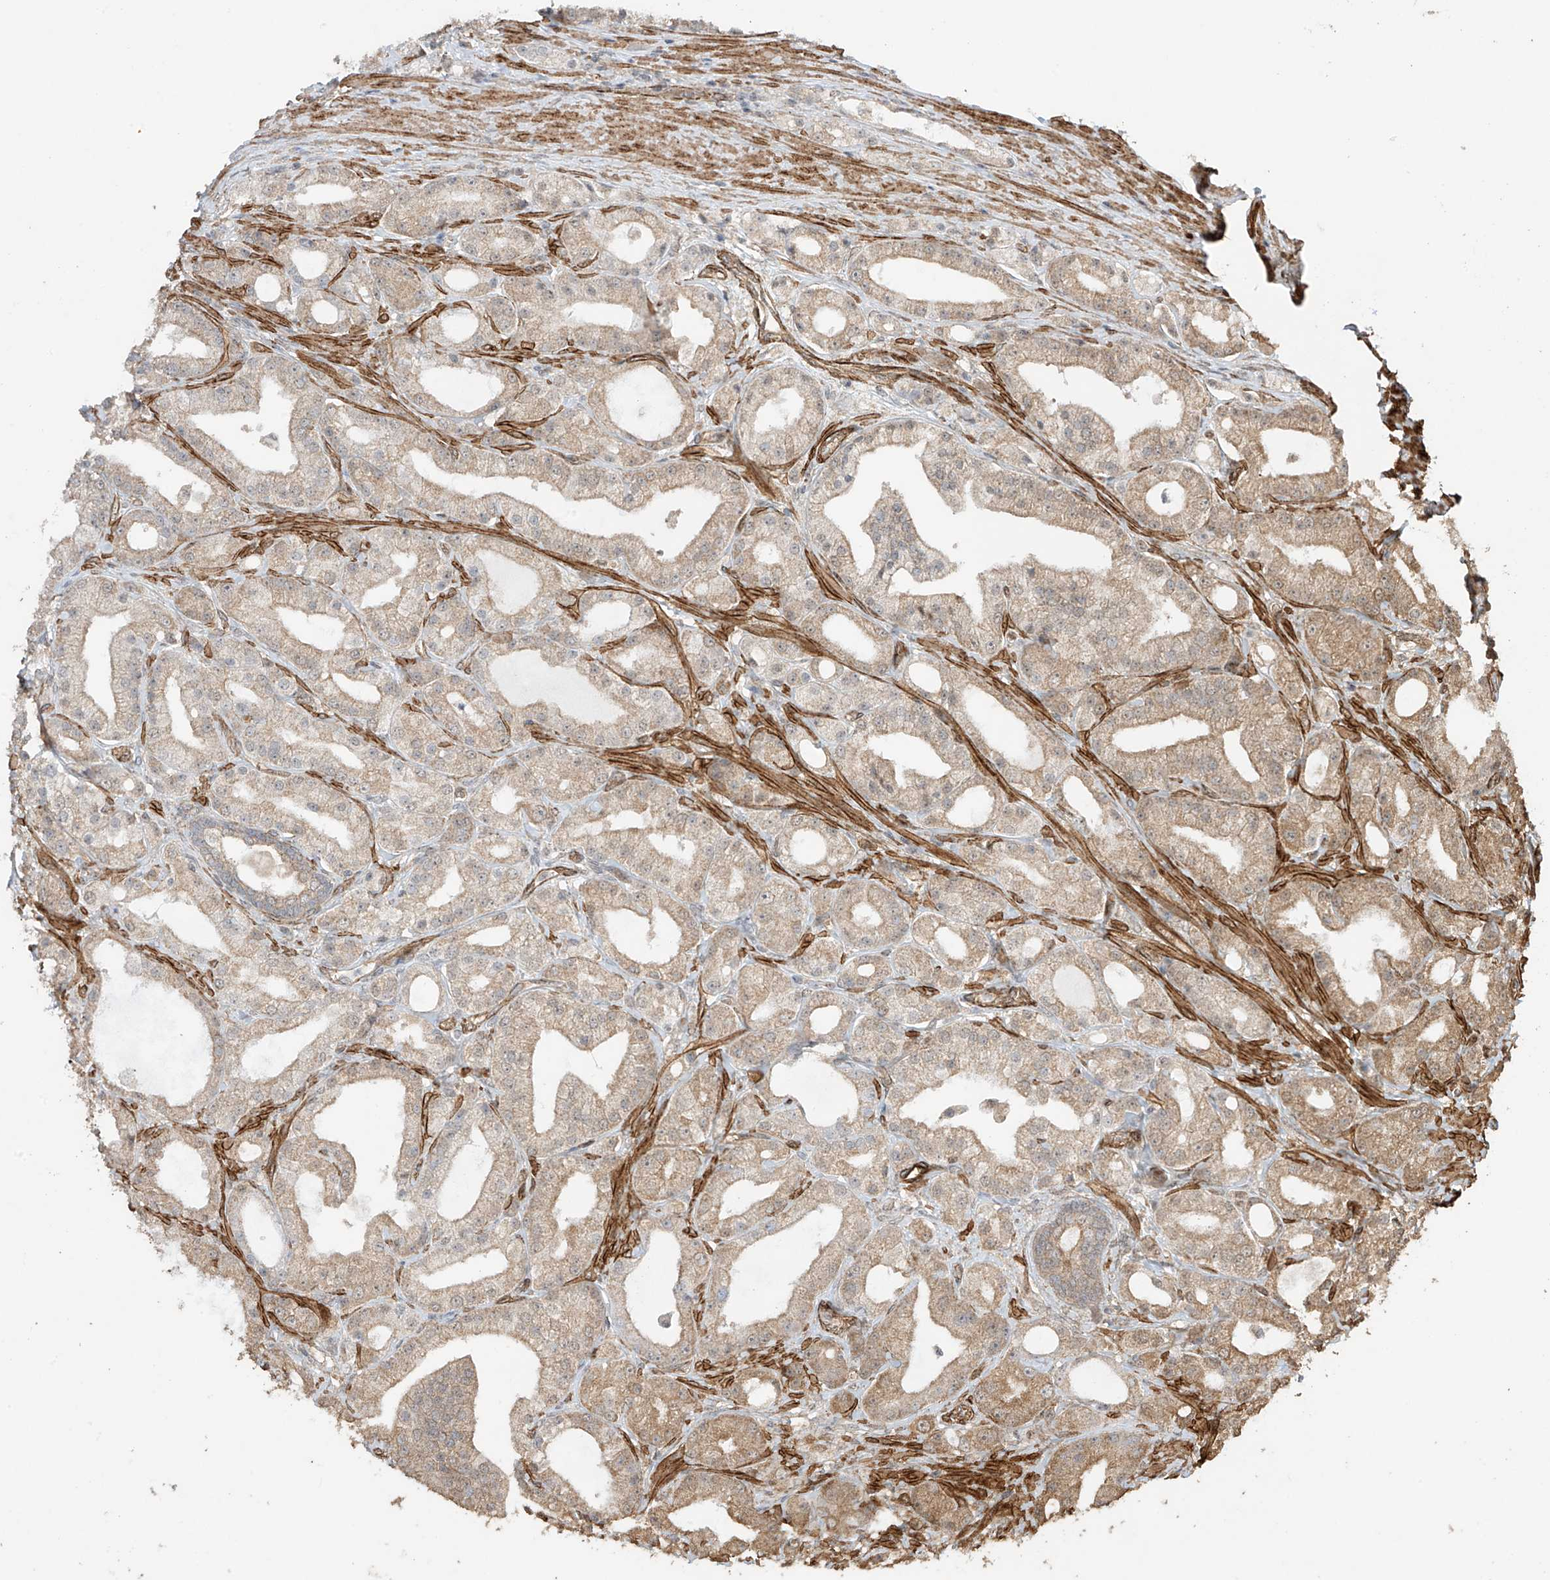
{"staining": {"intensity": "moderate", "quantity": "25%-75%", "location": "cytoplasmic/membranous"}, "tissue": "prostate cancer", "cell_type": "Tumor cells", "image_type": "cancer", "snomed": [{"axis": "morphology", "description": "Adenocarcinoma, Low grade"}, {"axis": "topography", "description": "Prostate"}], "caption": "Protein staining shows moderate cytoplasmic/membranous positivity in approximately 25%-75% of tumor cells in prostate cancer (adenocarcinoma (low-grade)).", "gene": "TTLL5", "patient": {"sex": "male", "age": 67}}